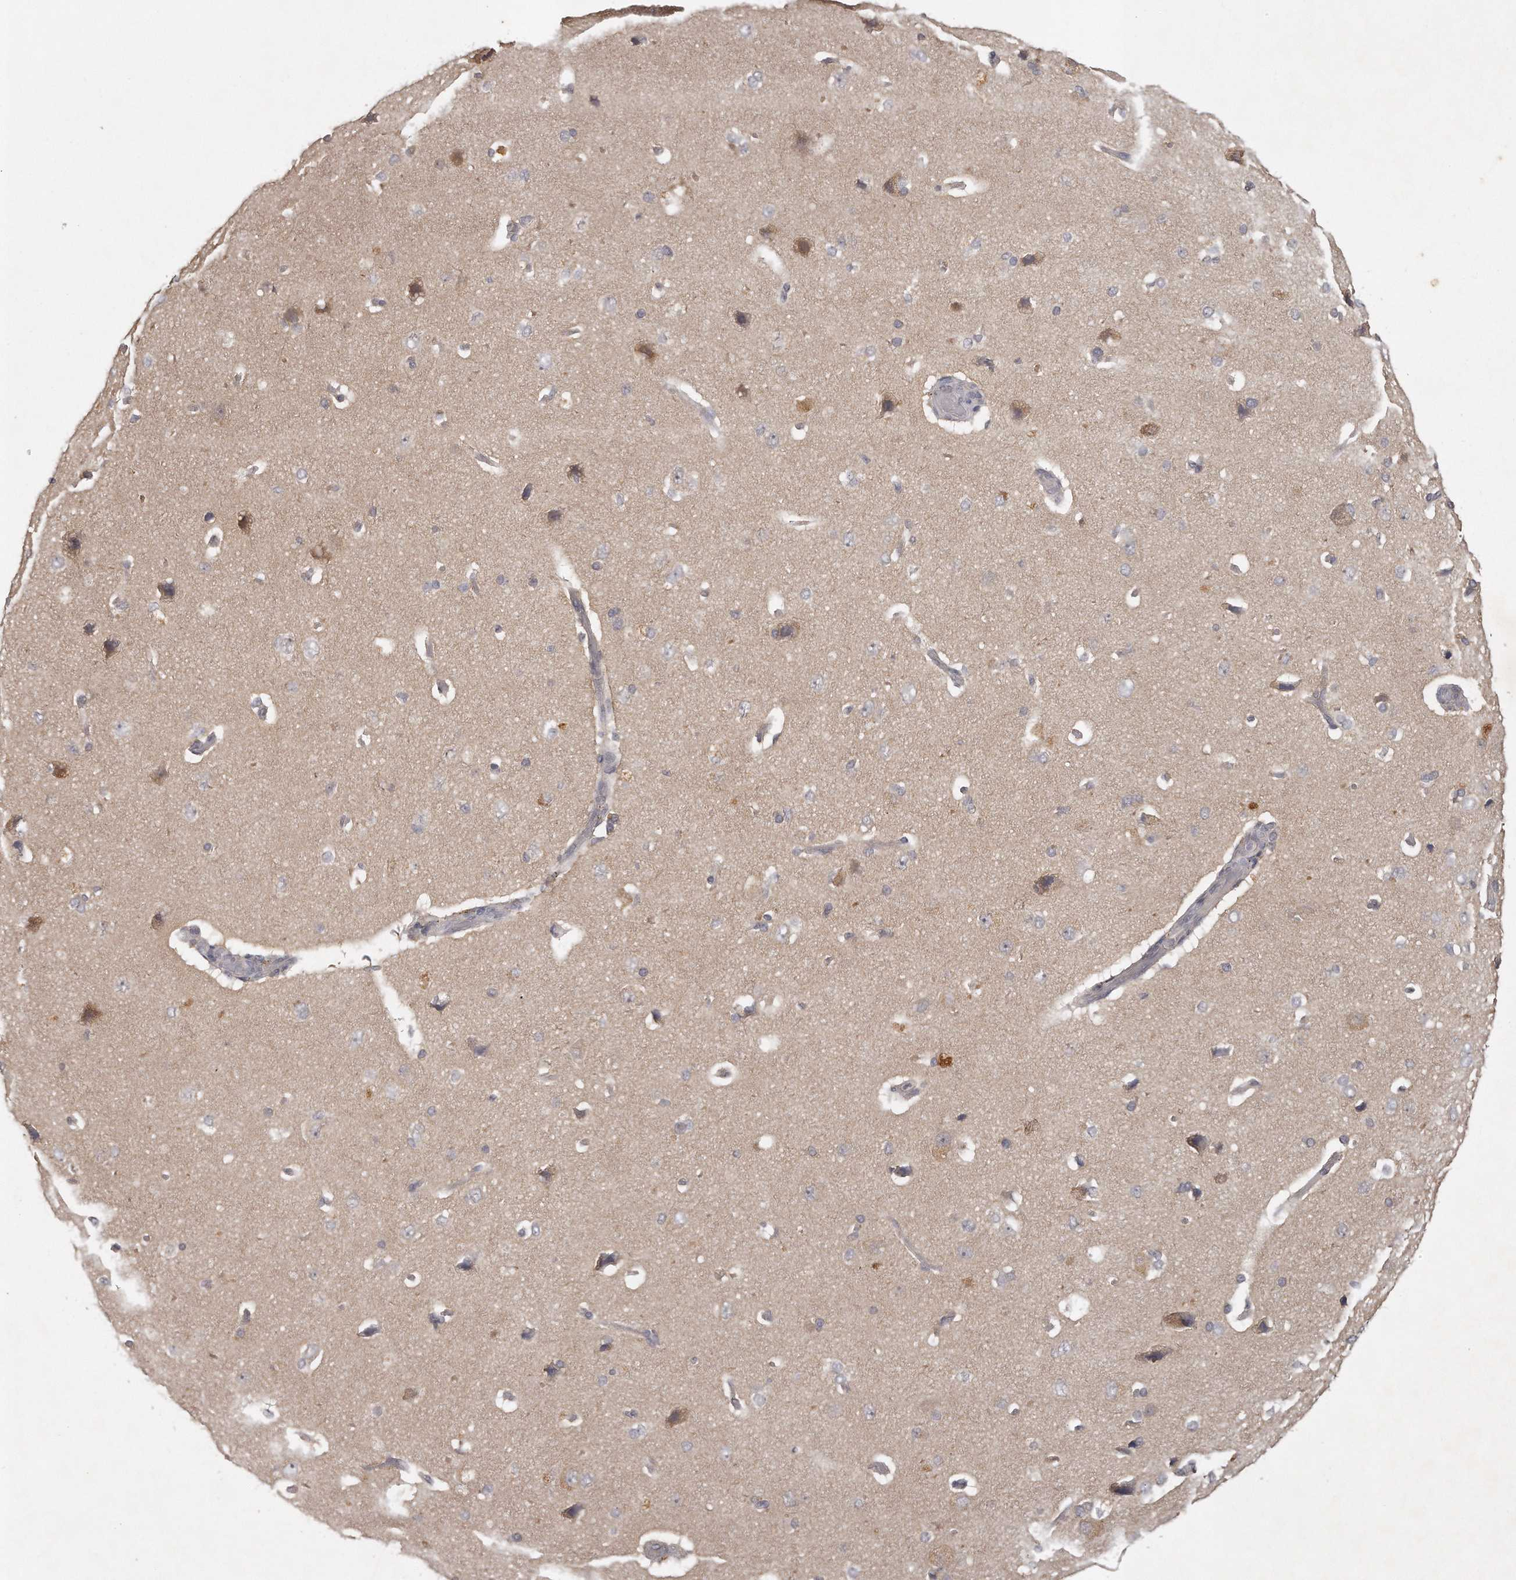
{"staining": {"intensity": "negative", "quantity": "none", "location": "none"}, "tissue": "cerebral cortex", "cell_type": "Endothelial cells", "image_type": "normal", "snomed": [{"axis": "morphology", "description": "Normal tissue, NOS"}, {"axis": "topography", "description": "Cerebral cortex"}], "caption": "The micrograph reveals no significant expression in endothelial cells of cerebral cortex. (Immunohistochemistry (ihc), brightfield microscopy, high magnification).", "gene": "GGCT", "patient": {"sex": "male", "age": 62}}